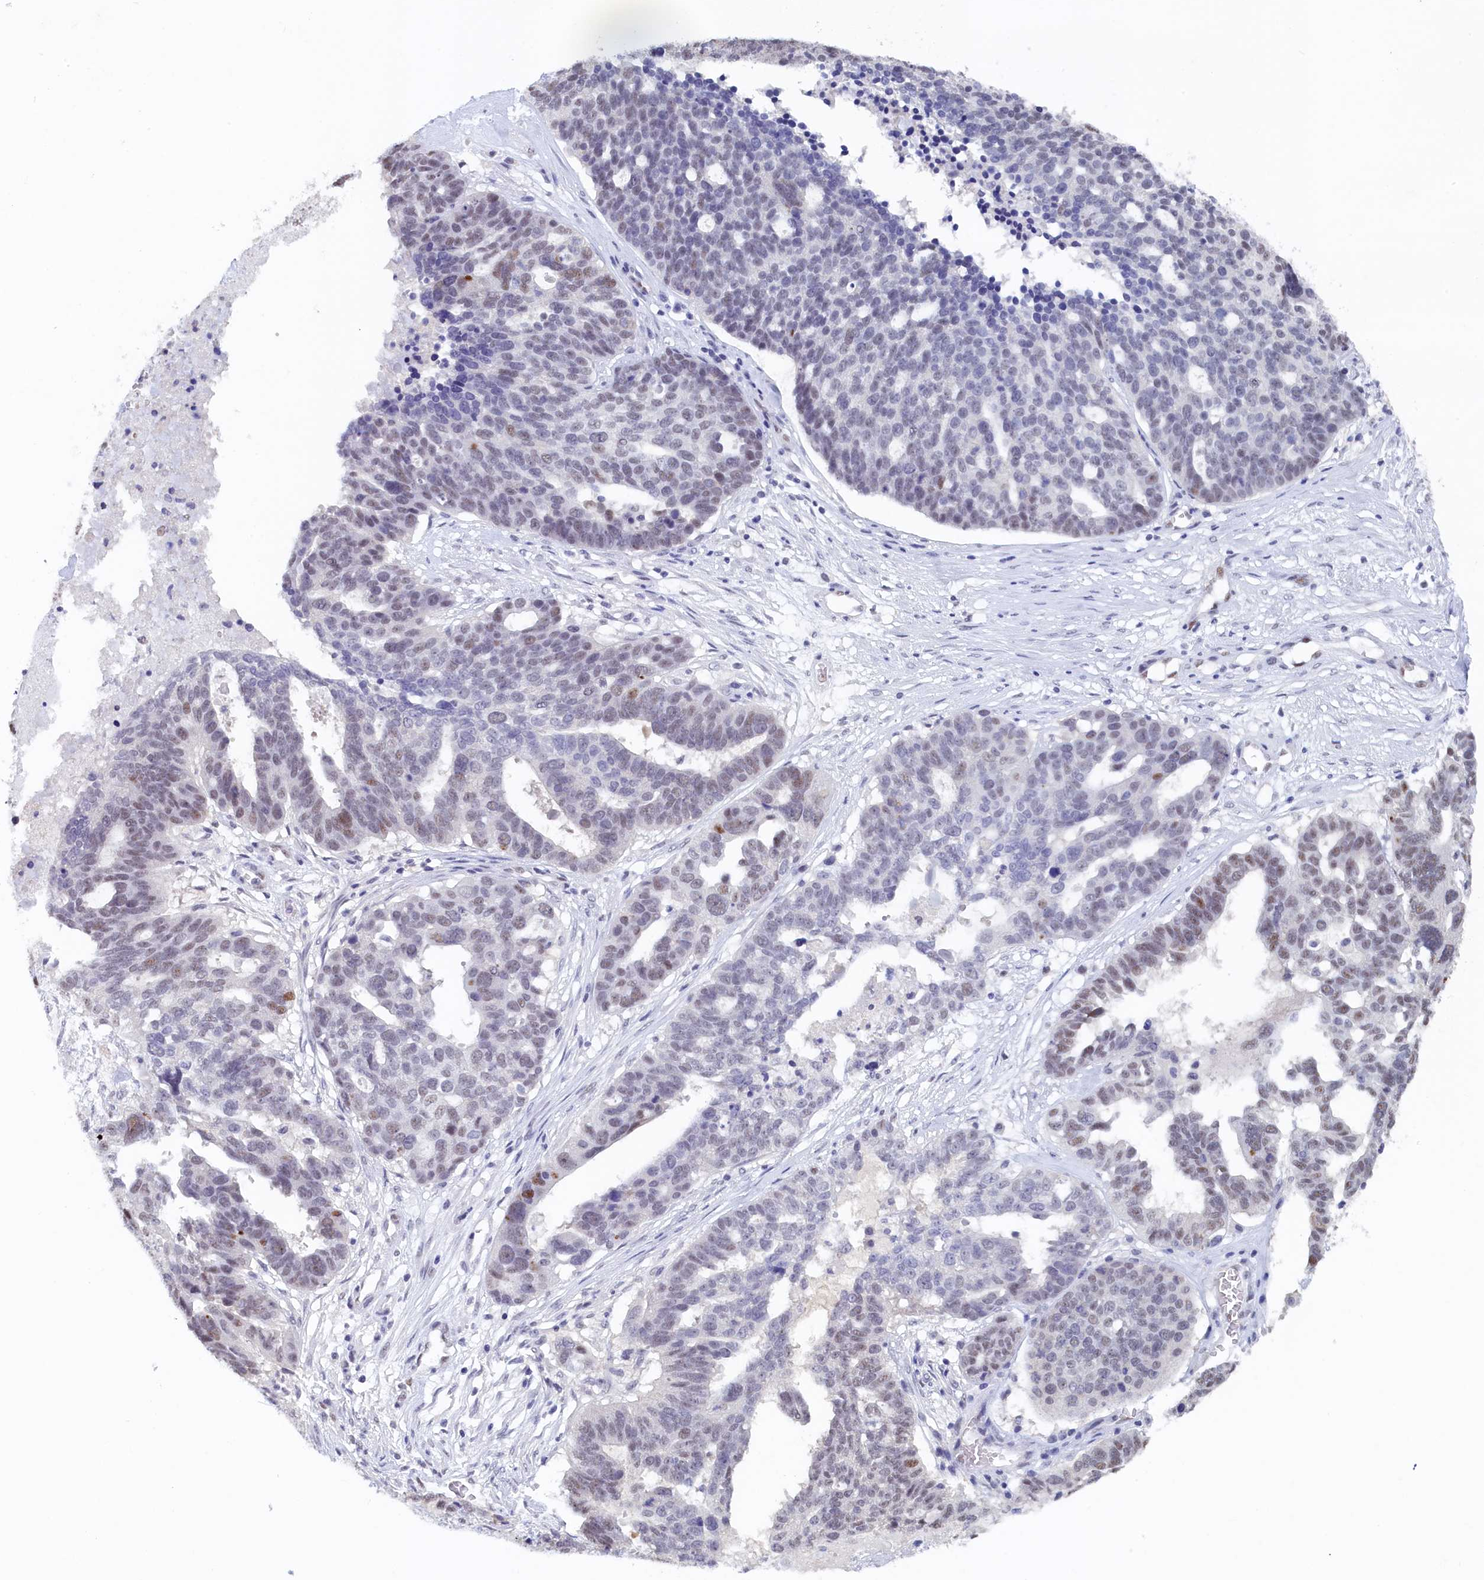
{"staining": {"intensity": "moderate", "quantity": "<25%", "location": "nuclear"}, "tissue": "ovarian cancer", "cell_type": "Tumor cells", "image_type": "cancer", "snomed": [{"axis": "morphology", "description": "Cystadenocarcinoma, serous, NOS"}, {"axis": "topography", "description": "Ovary"}], "caption": "Immunohistochemistry of ovarian cancer displays low levels of moderate nuclear positivity in about <25% of tumor cells. Using DAB (3,3'-diaminobenzidine) (brown) and hematoxylin (blue) stains, captured at high magnification using brightfield microscopy.", "gene": "MOSPD3", "patient": {"sex": "female", "age": 59}}